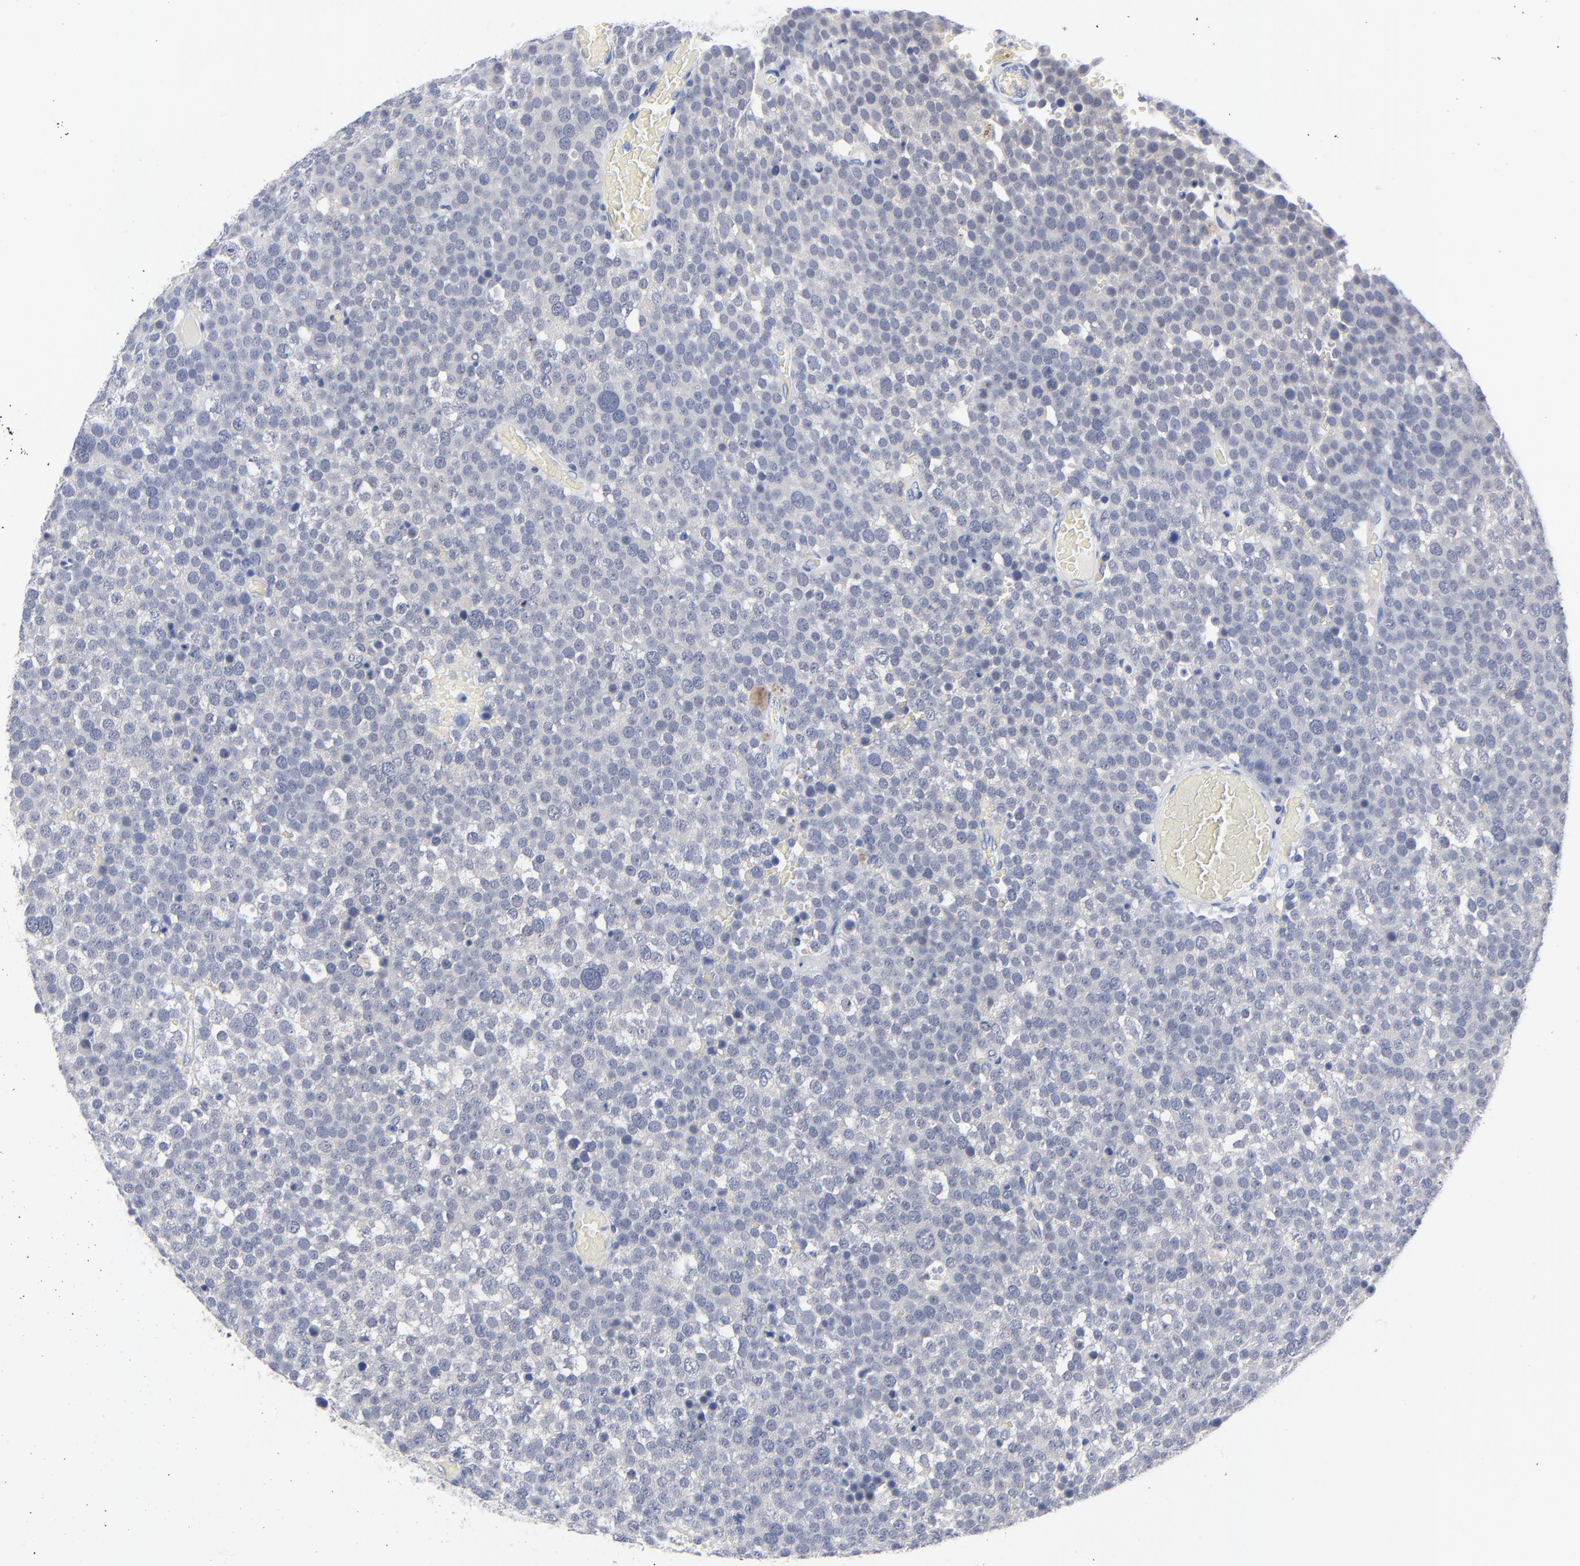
{"staining": {"intensity": "negative", "quantity": "none", "location": "none"}, "tissue": "testis cancer", "cell_type": "Tumor cells", "image_type": "cancer", "snomed": [{"axis": "morphology", "description": "Seminoma, NOS"}, {"axis": "topography", "description": "Testis"}], "caption": "DAB (3,3'-diaminobenzidine) immunohistochemical staining of human testis cancer exhibits no significant expression in tumor cells.", "gene": "CLEC4G", "patient": {"sex": "male", "age": 71}}